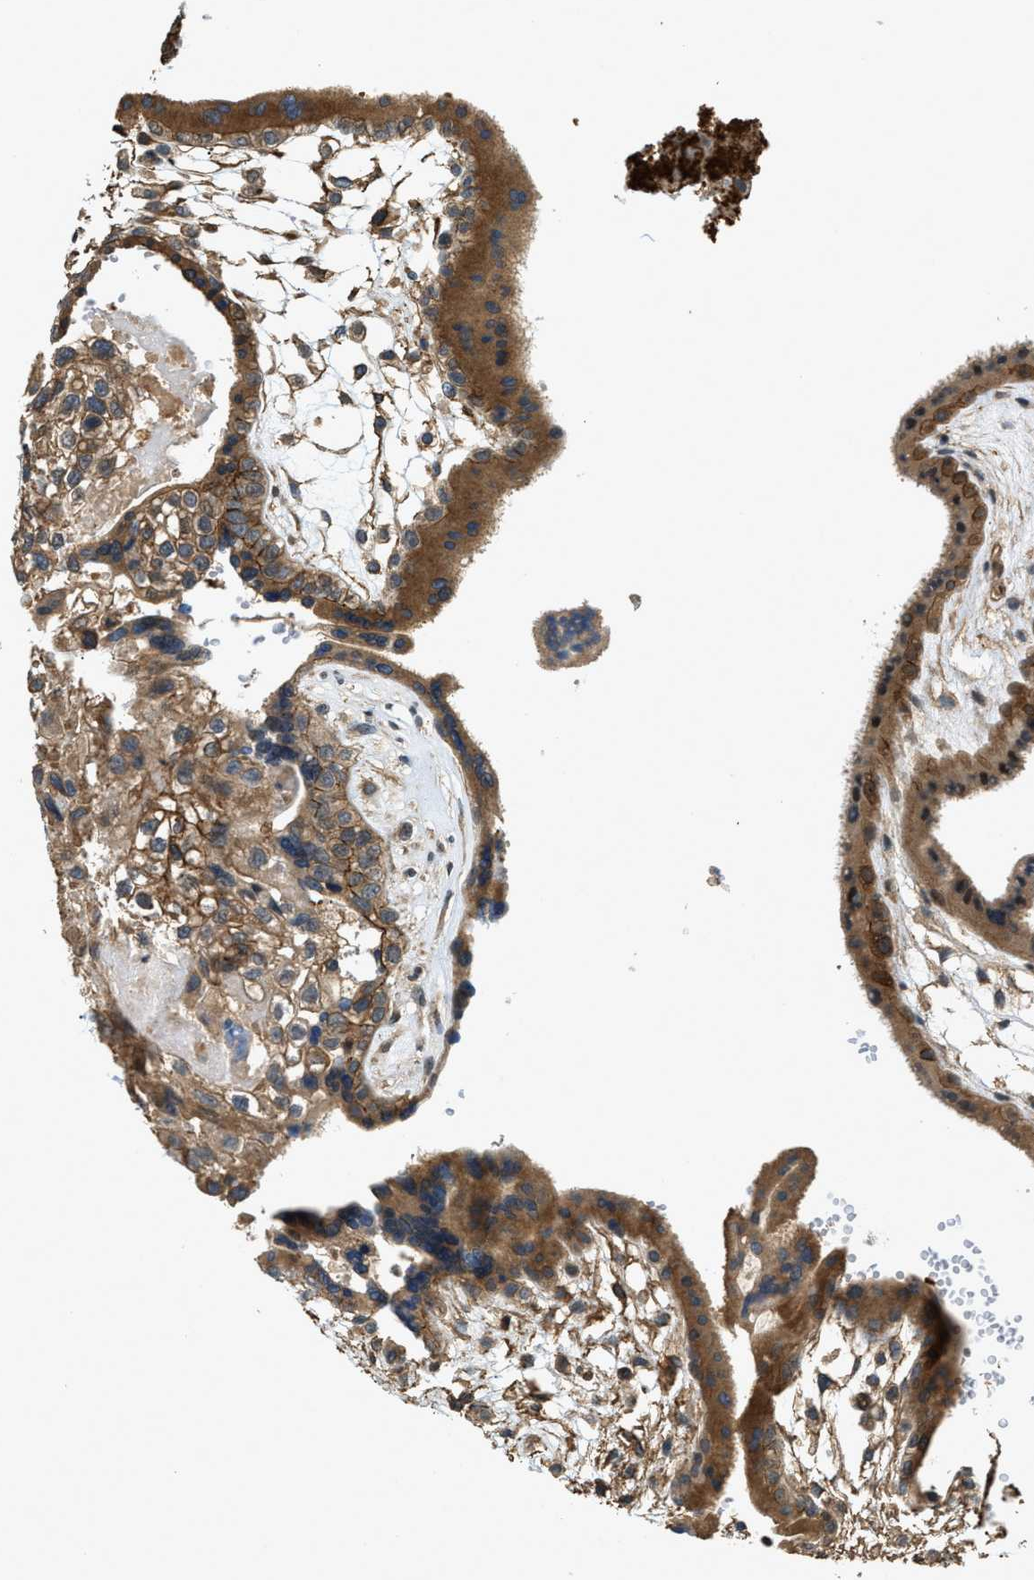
{"staining": {"intensity": "moderate", "quantity": ">75%", "location": "cytoplasmic/membranous"}, "tissue": "fallopian tube", "cell_type": "Glandular cells", "image_type": "normal", "snomed": [{"axis": "morphology", "description": "Normal tissue, NOS"}, {"axis": "topography", "description": "Fallopian tube"}, {"axis": "topography", "description": "Placenta"}], "caption": "Fallopian tube stained with DAB (3,3'-diaminobenzidine) immunohistochemistry exhibits medium levels of moderate cytoplasmic/membranous staining in about >75% of glandular cells.", "gene": "CGN", "patient": {"sex": "female", "age": 34}}